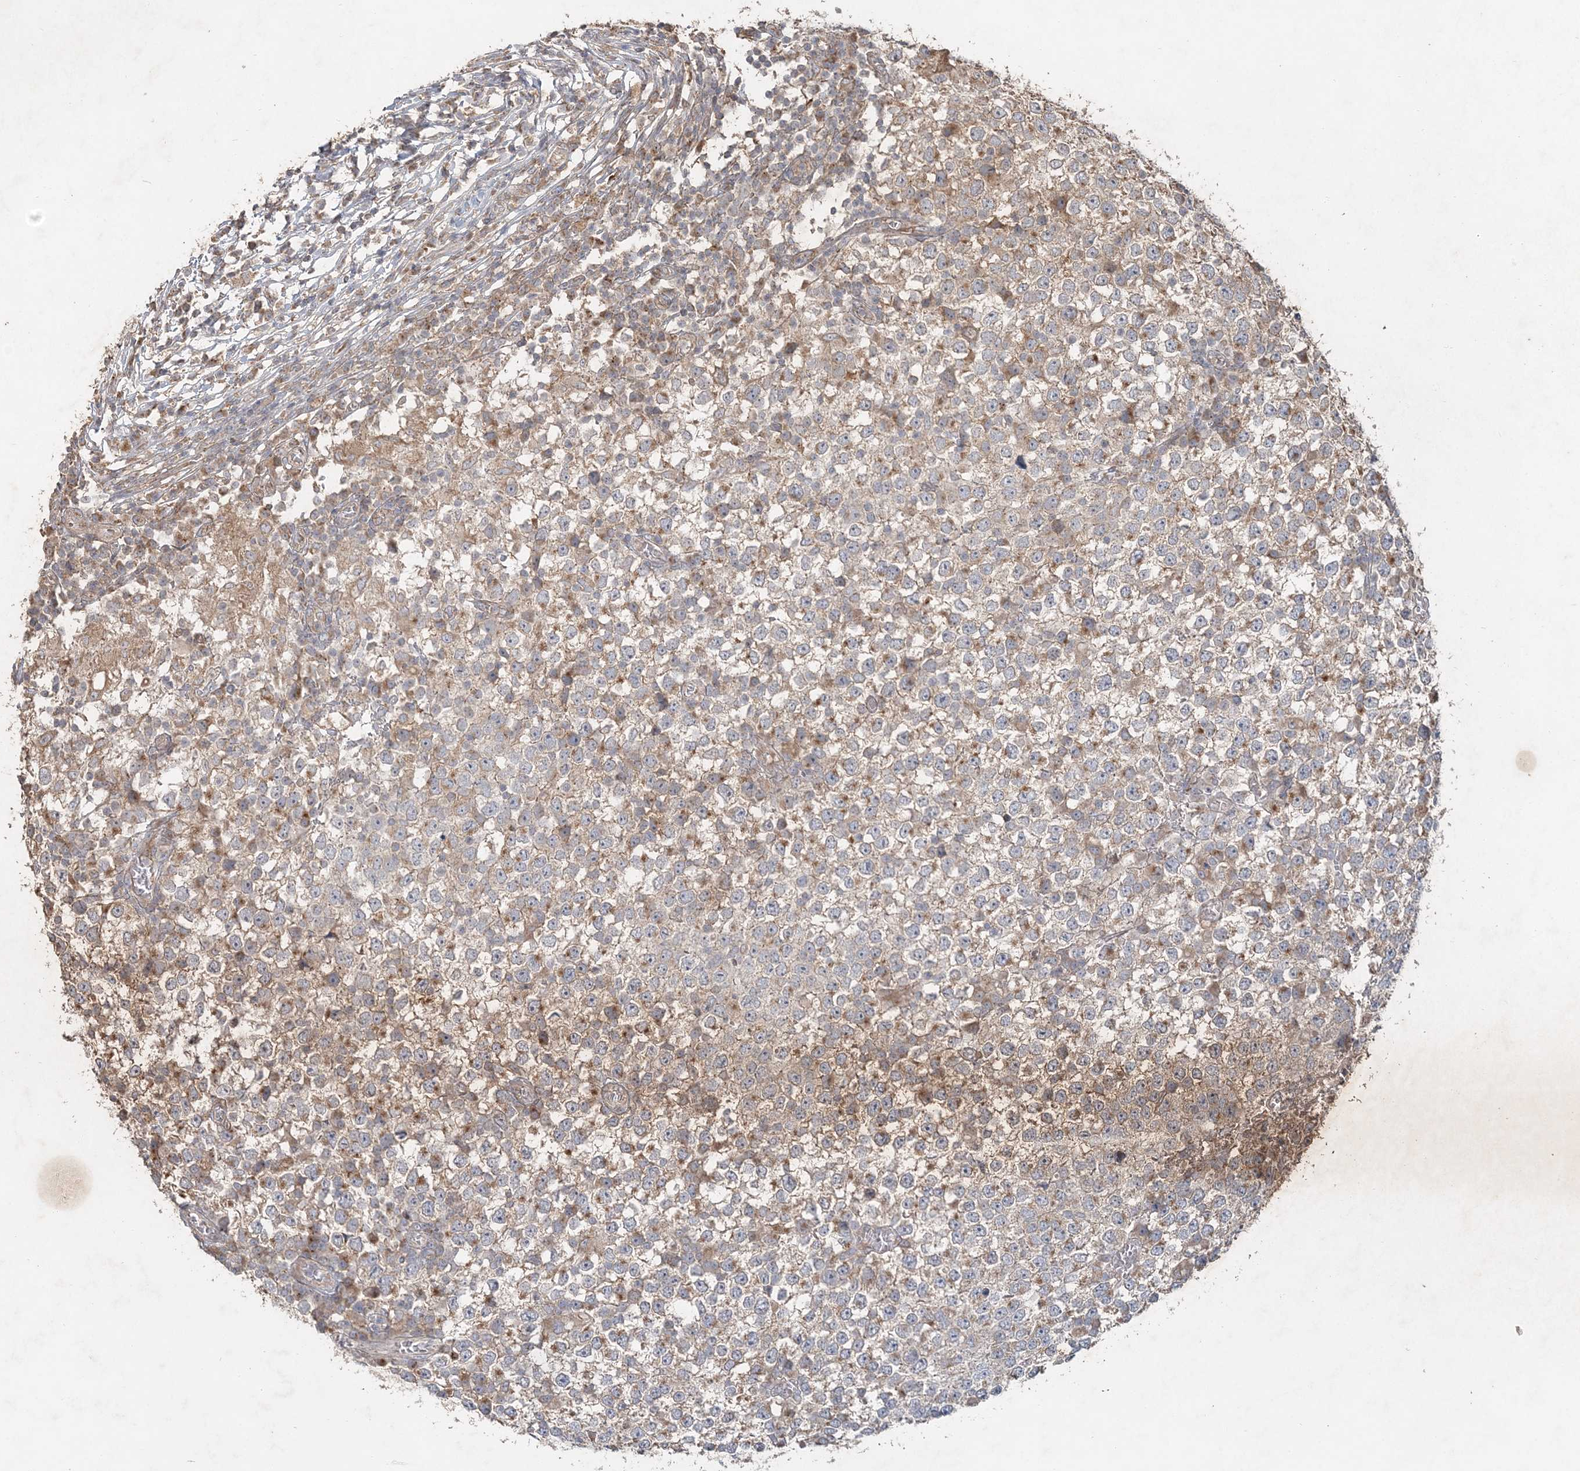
{"staining": {"intensity": "moderate", "quantity": "25%-75%", "location": "cytoplasmic/membranous"}, "tissue": "testis cancer", "cell_type": "Tumor cells", "image_type": "cancer", "snomed": [{"axis": "morphology", "description": "Seminoma, NOS"}, {"axis": "topography", "description": "Testis"}], "caption": "A high-resolution photomicrograph shows immunohistochemistry (IHC) staining of seminoma (testis), which exhibits moderate cytoplasmic/membranous positivity in about 25%-75% of tumor cells. The staining was performed using DAB, with brown indicating positive protein expression. Nuclei are stained blue with hematoxylin.", "gene": "RAB14", "patient": {"sex": "male", "age": 65}}